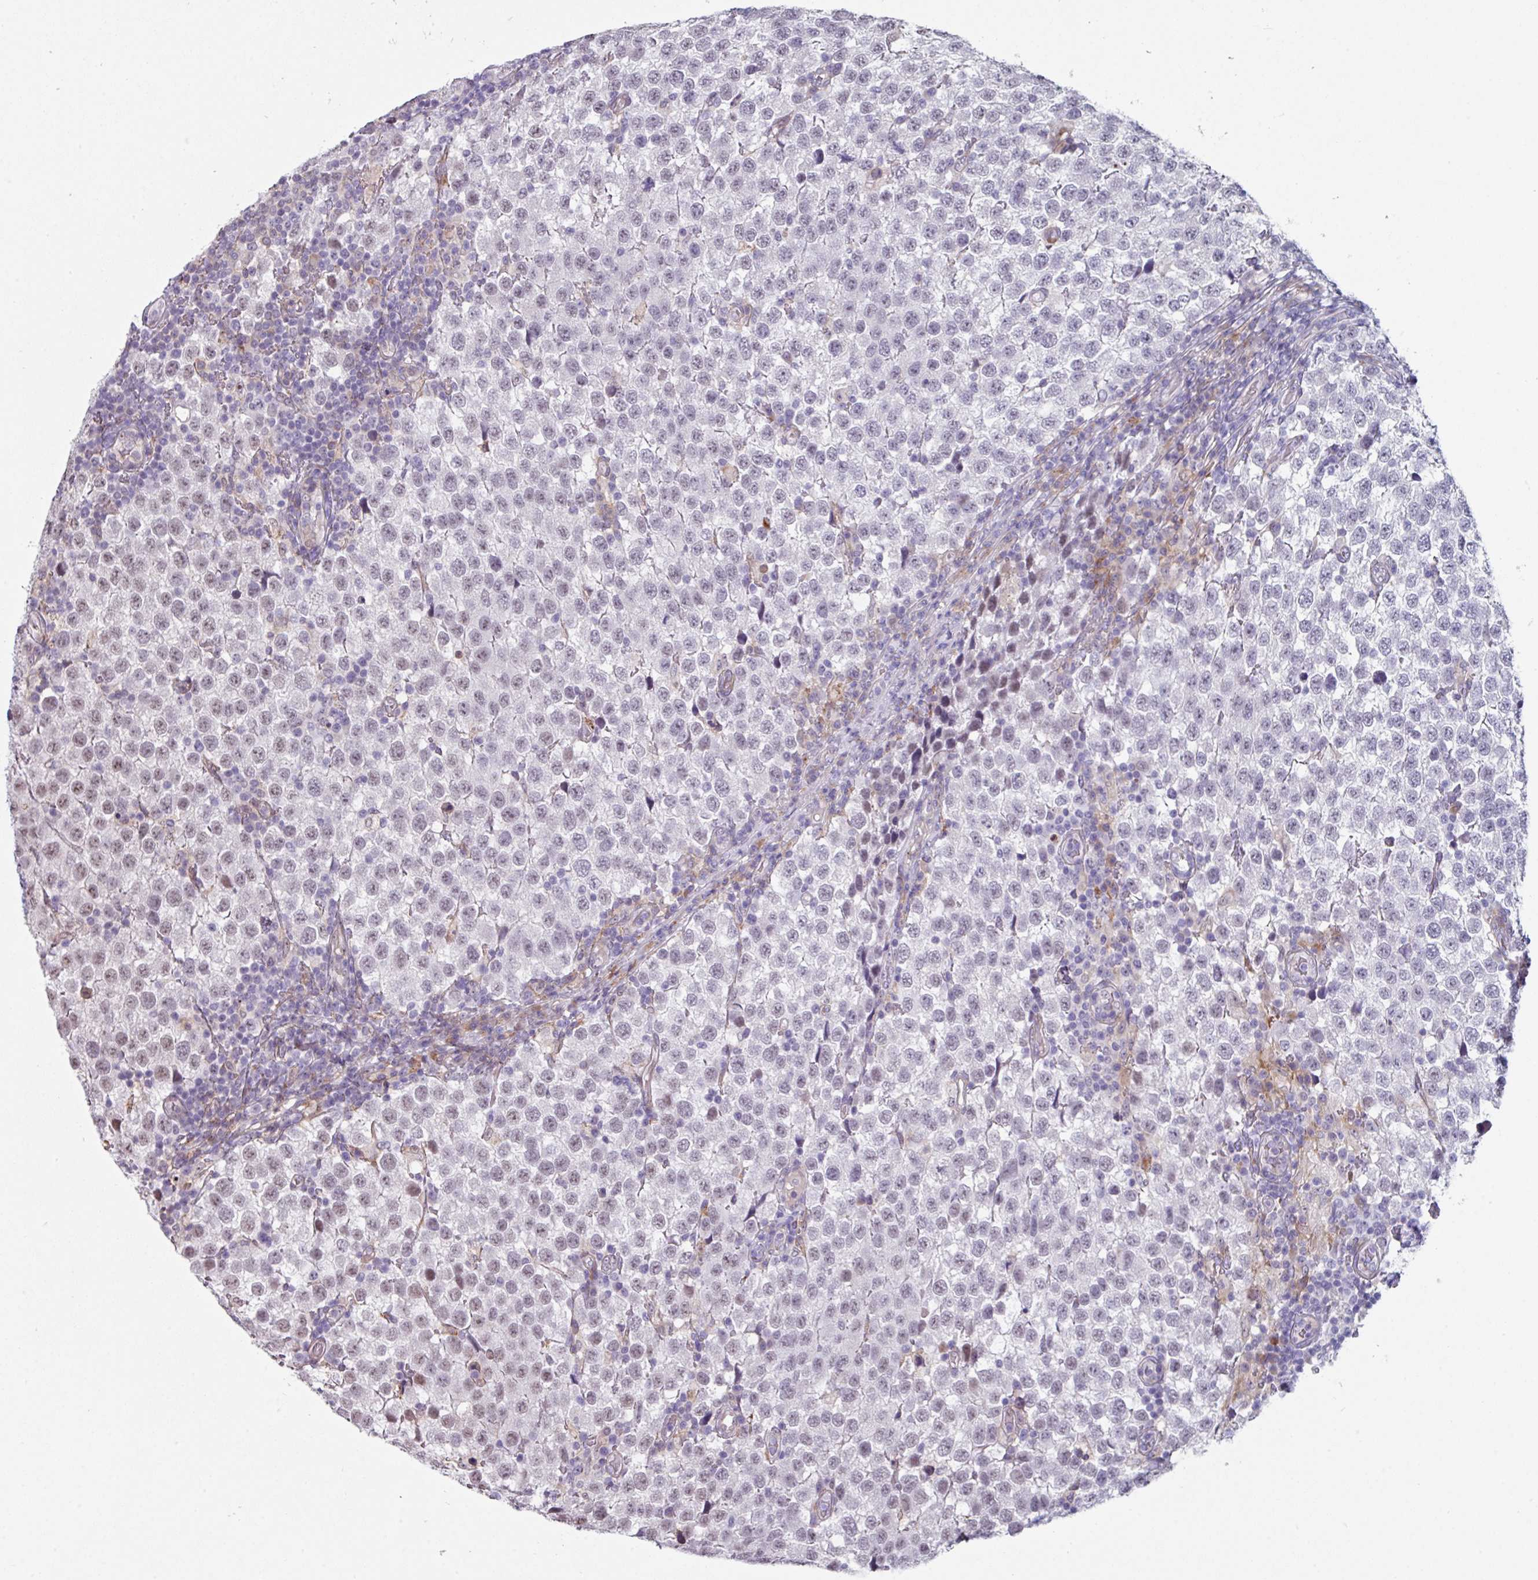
{"staining": {"intensity": "weak", "quantity": "25%-75%", "location": "nuclear"}, "tissue": "testis cancer", "cell_type": "Tumor cells", "image_type": "cancer", "snomed": [{"axis": "morphology", "description": "Seminoma, NOS"}, {"axis": "topography", "description": "Testis"}], "caption": "The micrograph shows a brown stain indicating the presence of a protein in the nuclear of tumor cells in testis cancer.", "gene": "BMS1", "patient": {"sex": "male", "age": 34}}